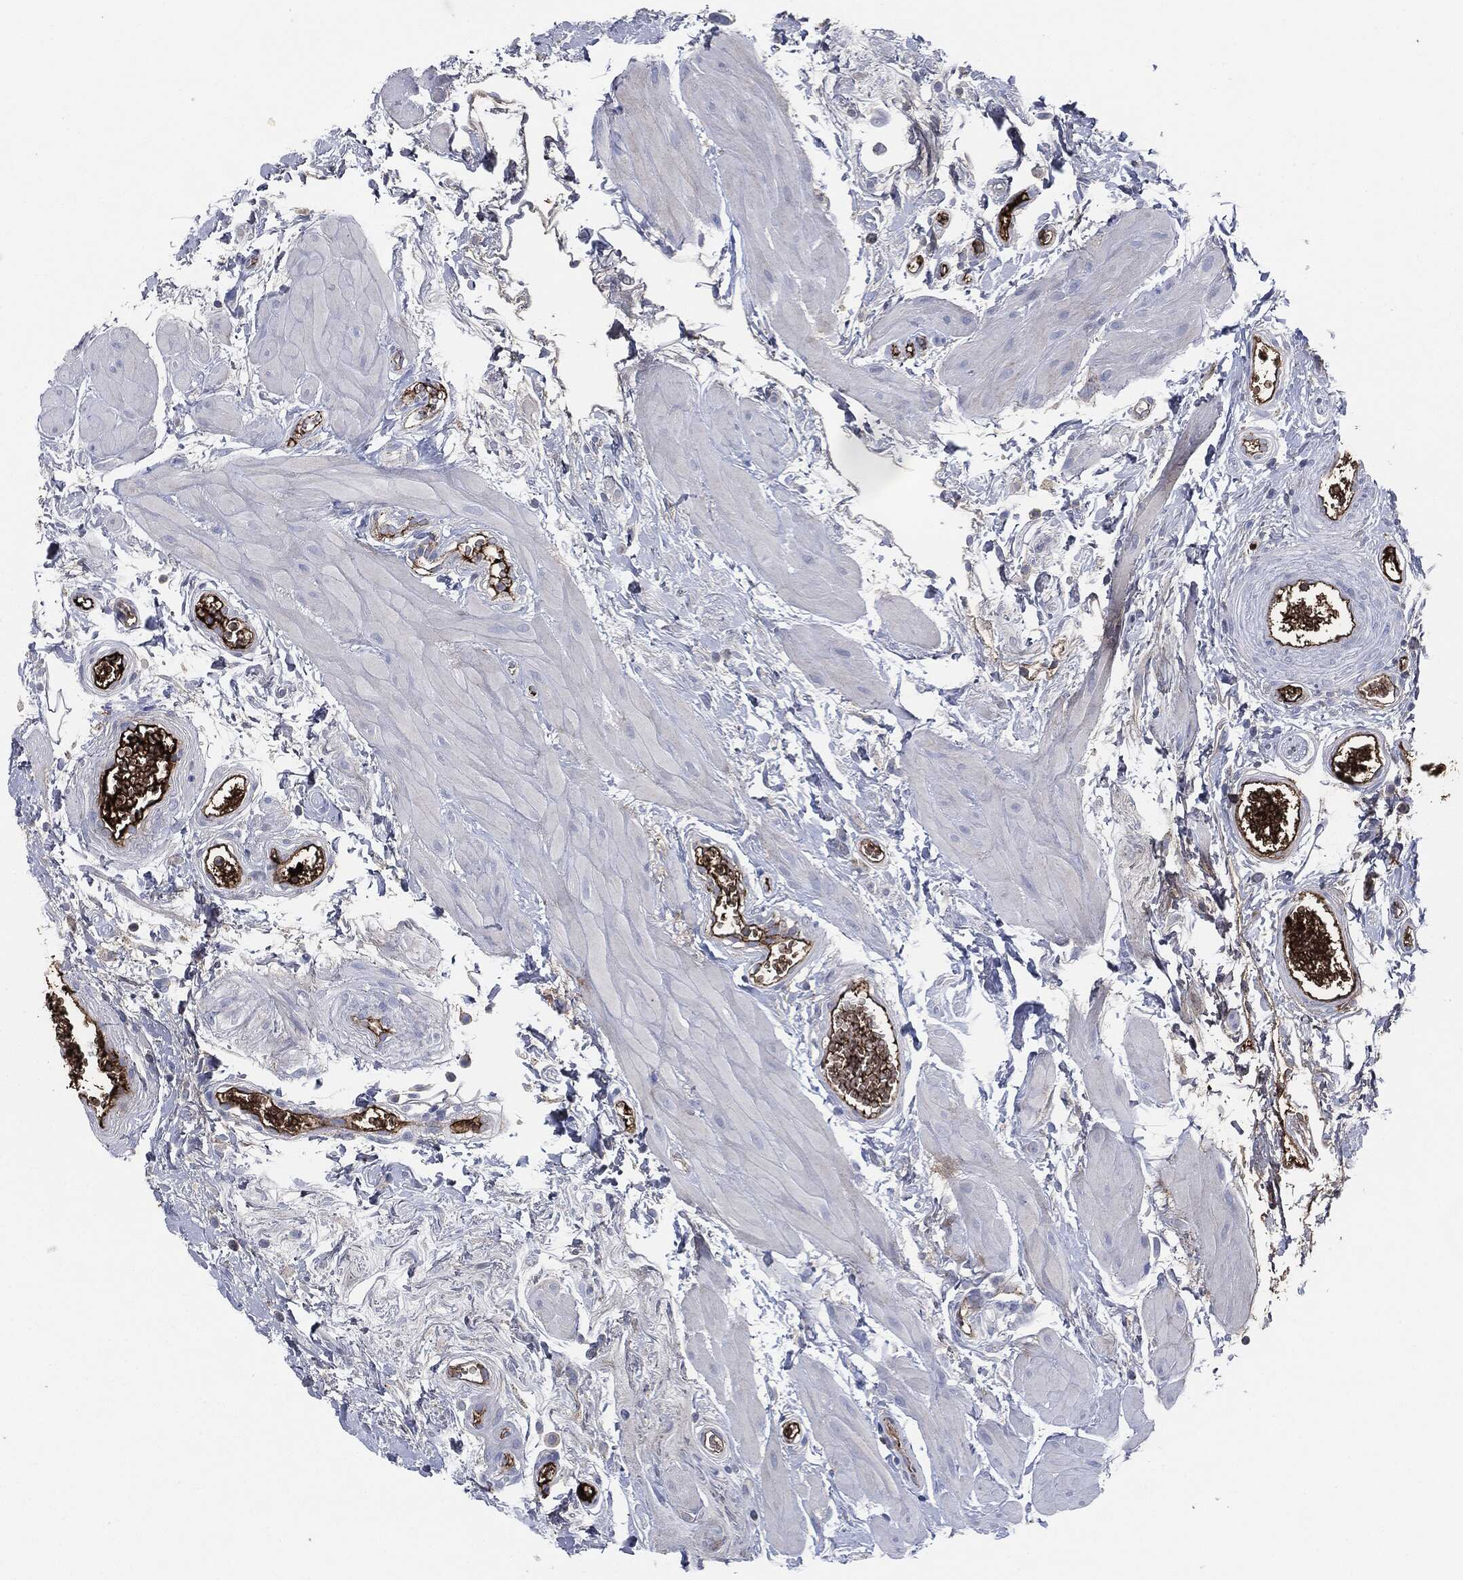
{"staining": {"intensity": "negative", "quantity": "none", "location": "none"}, "tissue": "epididymis", "cell_type": "Glandular cells", "image_type": "normal", "snomed": [{"axis": "morphology", "description": "Normal tissue, NOS"}, {"axis": "topography", "description": "Epididymis"}], "caption": "Immunohistochemistry (IHC) image of benign human epididymis stained for a protein (brown), which shows no staining in glandular cells.", "gene": "APOB", "patient": {"sex": "male", "age": 22}}